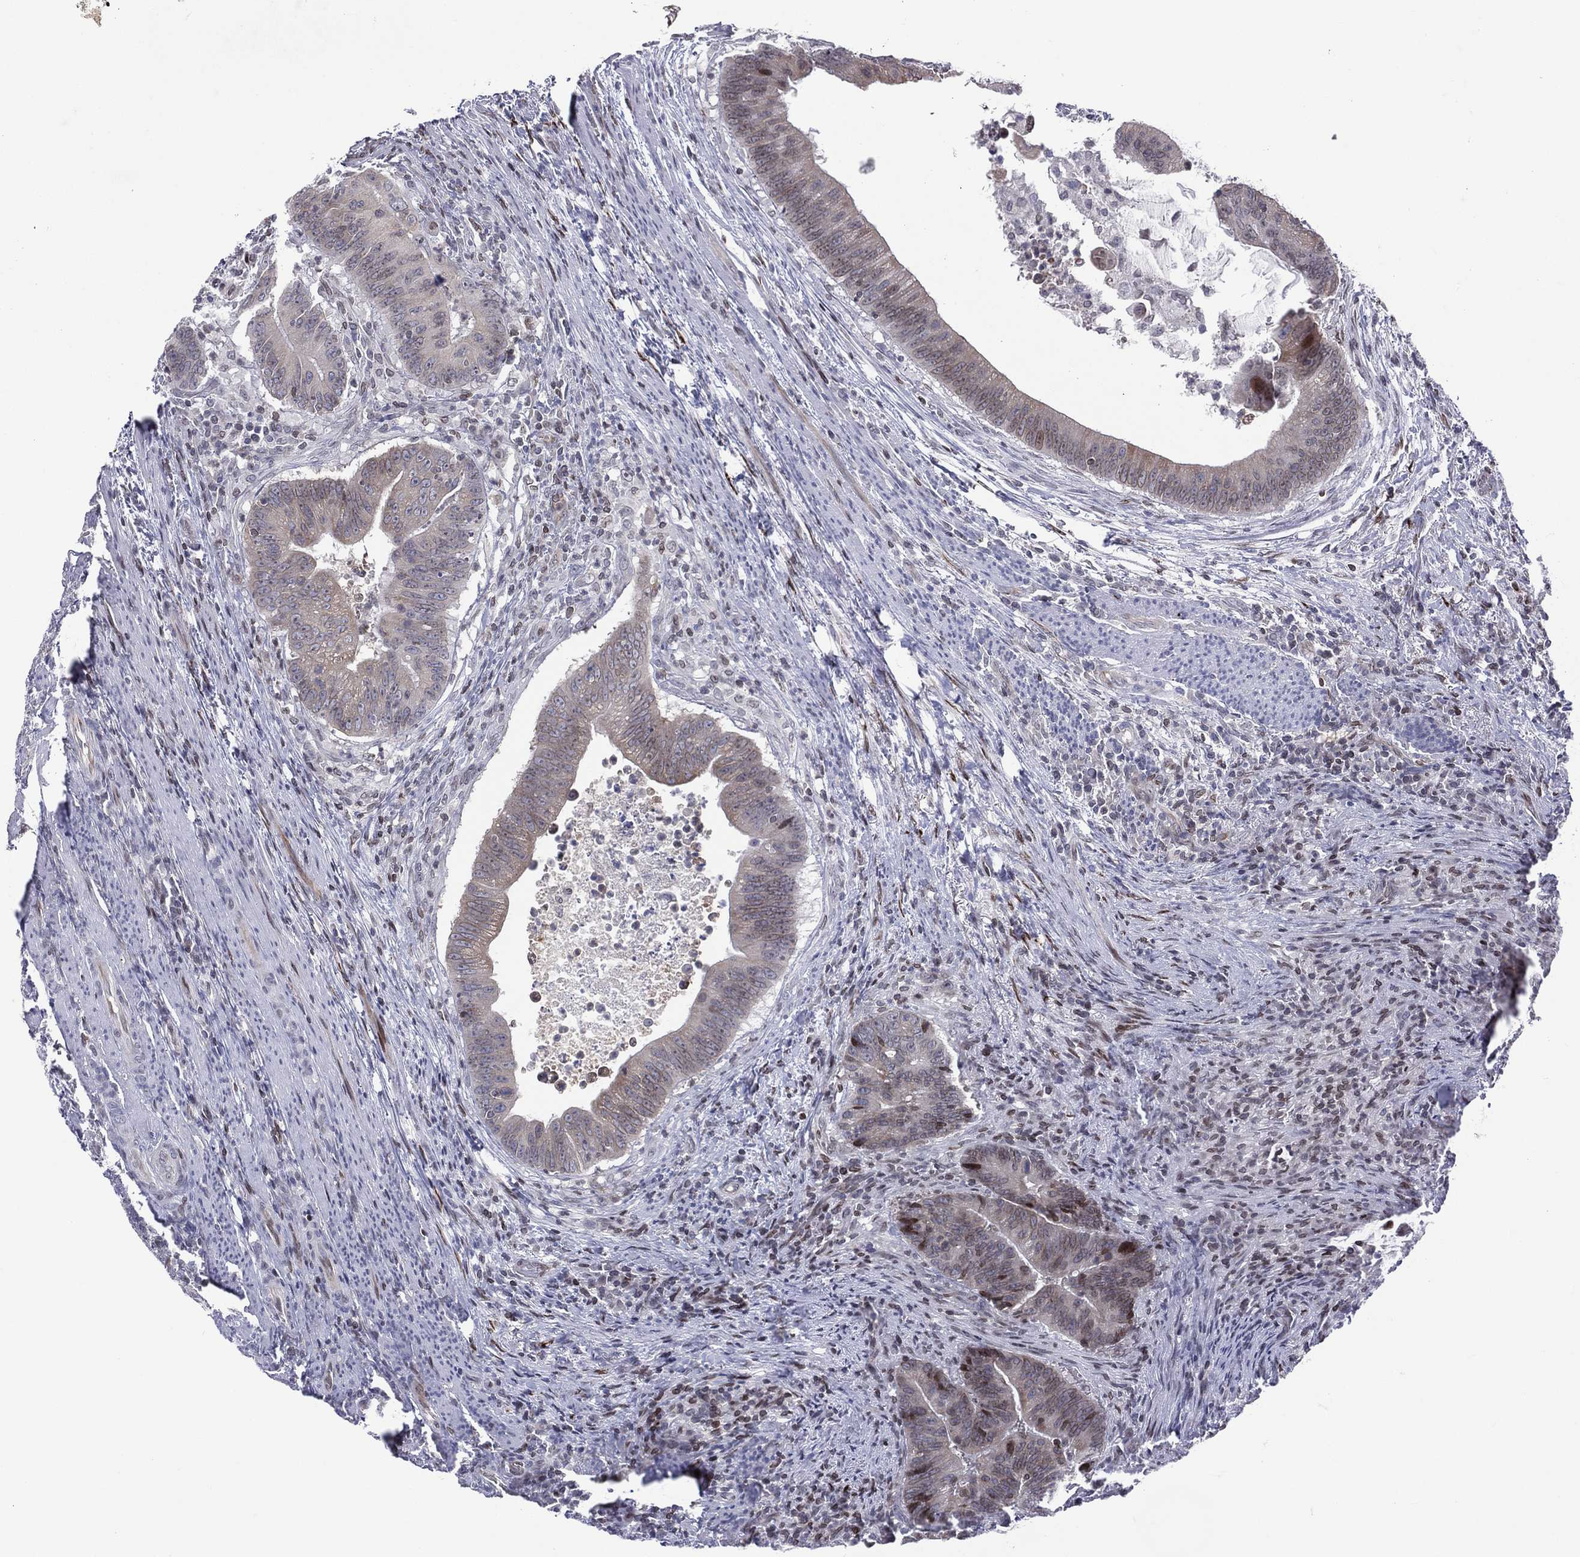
{"staining": {"intensity": "strong", "quantity": "<25%", "location": "nuclear"}, "tissue": "colorectal cancer", "cell_type": "Tumor cells", "image_type": "cancer", "snomed": [{"axis": "morphology", "description": "Adenocarcinoma, NOS"}, {"axis": "topography", "description": "Colon"}], "caption": "Human adenocarcinoma (colorectal) stained with a brown dye displays strong nuclear positive staining in approximately <25% of tumor cells.", "gene": "DBF4B", "patient": {"sex": "female", "age": 87}}